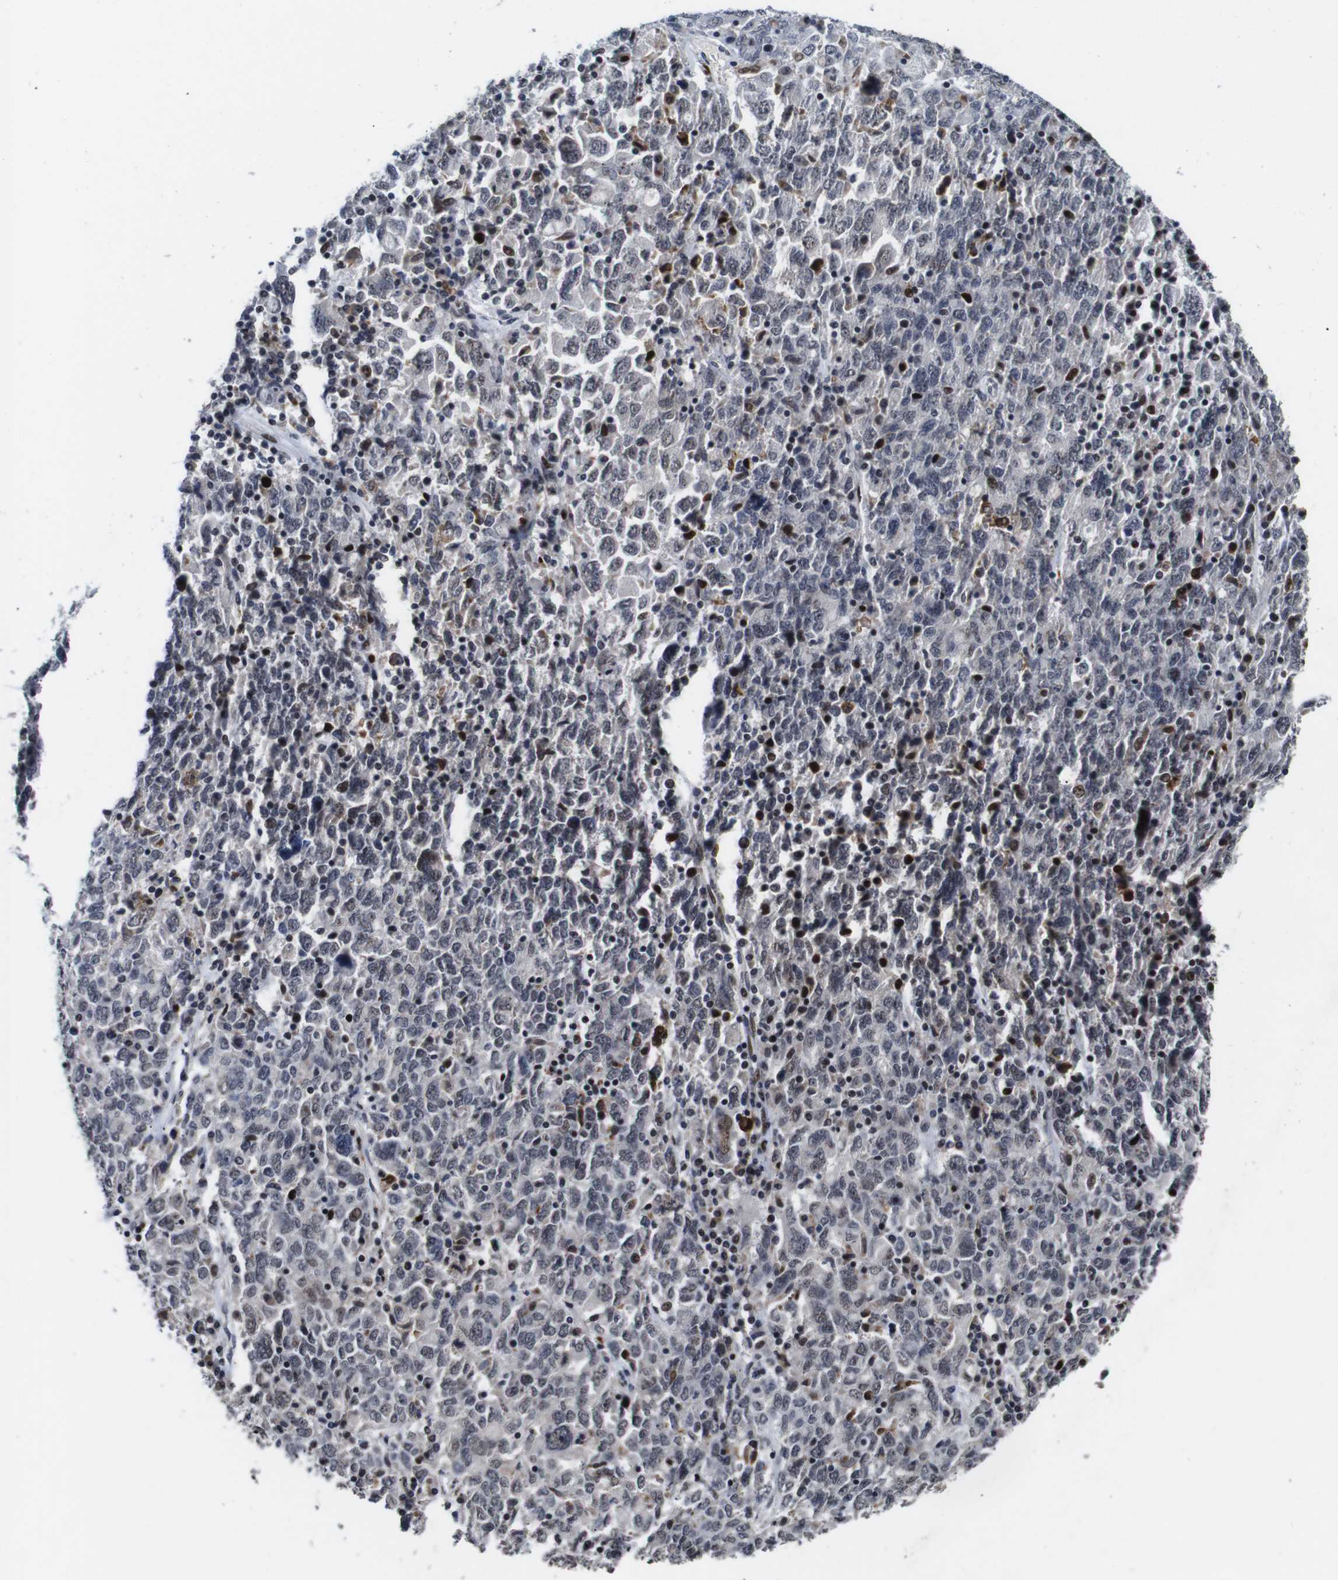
{"staining": {"intensity": "negative", "quantity": "none", "location": "none"}, "tissue": "ovarian cancer", "cell_type": "Tumor cells", "image_type": "cancer", "snomed": [{"axis": "morphology", "description": "Carcinoma, endometroid"}, {"axis": "topography", "description": "Ovary"}], "caption": "Ovarian cancer was stained to show a protein in brown. There is no significant positivity in tumor cells. (DAB (3,3'-diaminobenzidine) immunohistochemistry (IHC) with hematoxylin counter stain).", "gene": "EIF4G1", "patient": {"sex": "female", "age": 62}}